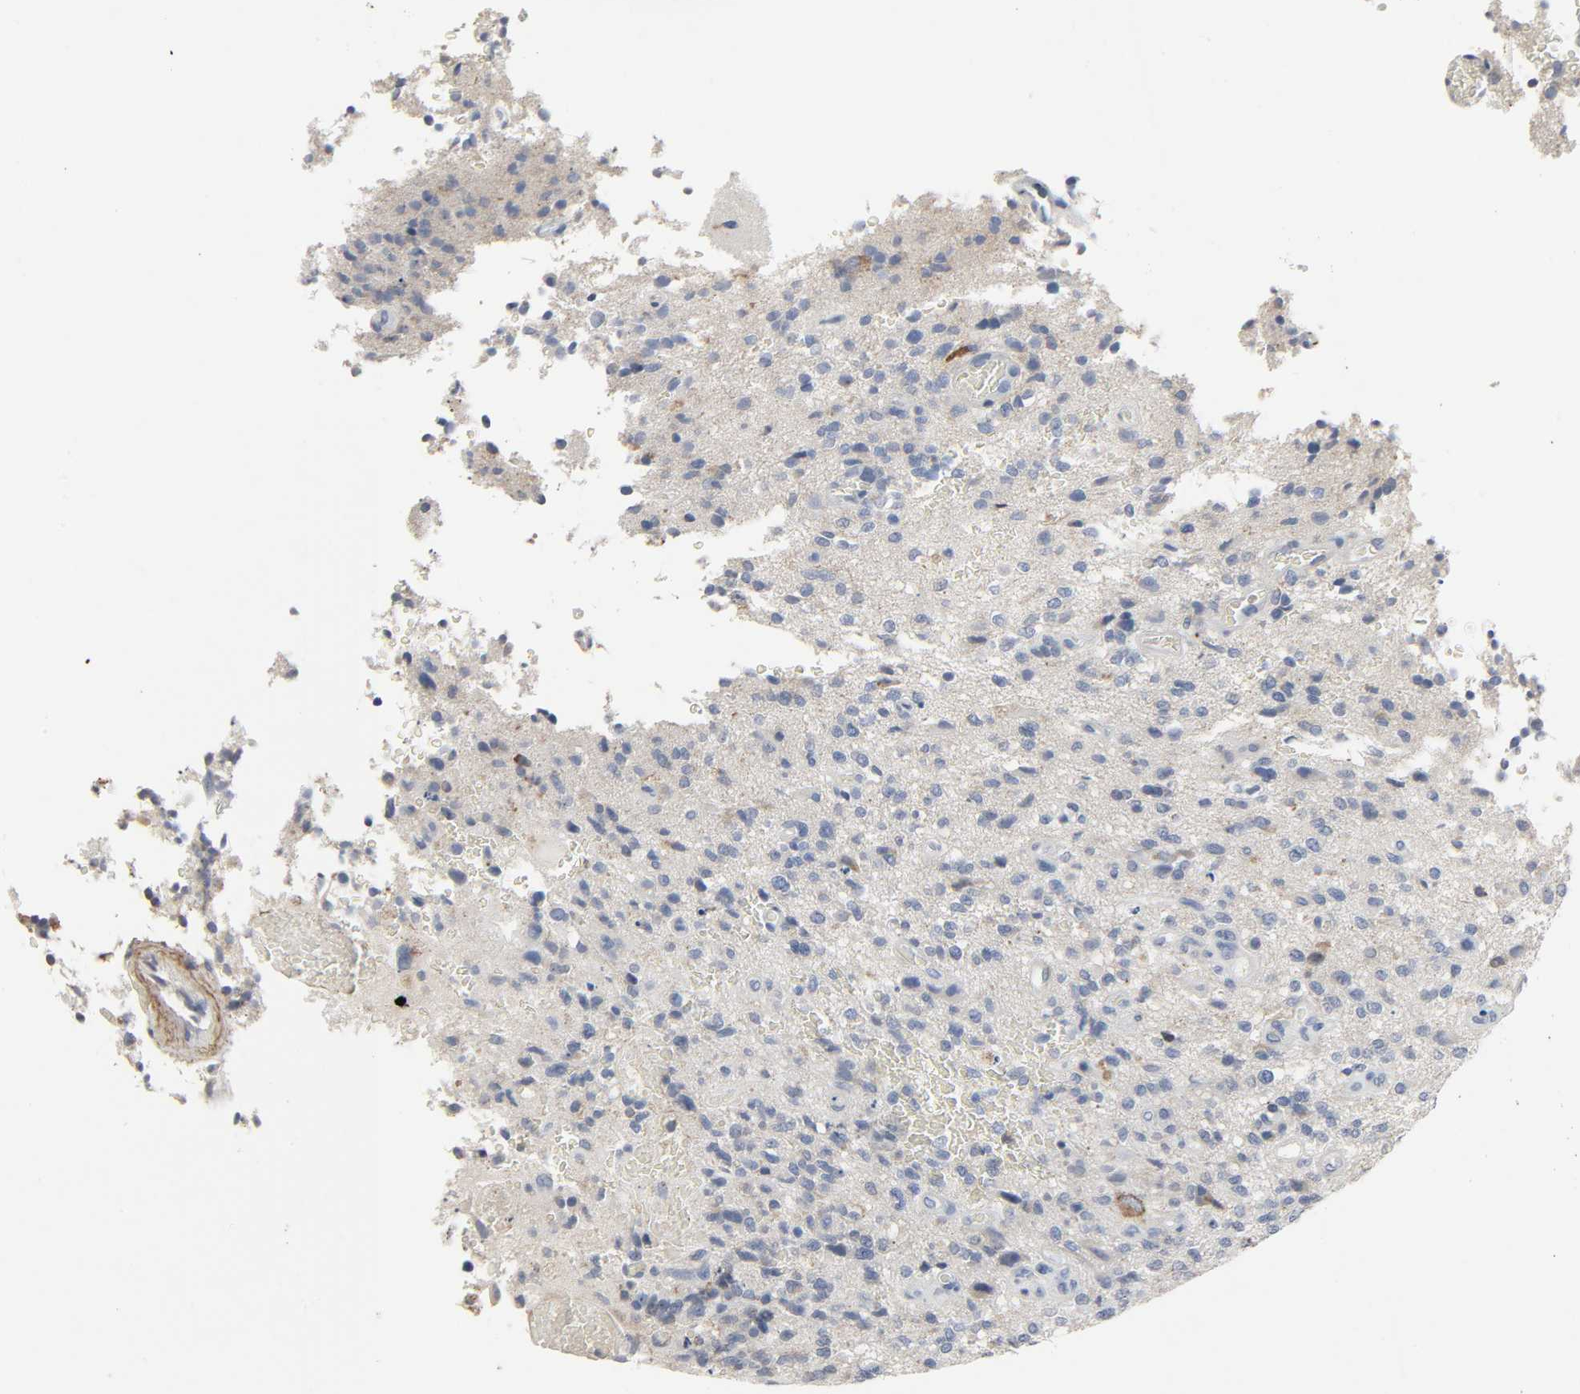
{"staining": {"intensity": "weak", "quantity": "<25%", "location": "cytoplasmic/membranous"}, "tissue": "glioma", "cell_type": "Tumor cells", "image_type": "cancer", "snomed": [{"axis": "morphology", "description": "Normal tissue, NOS"}, {"axis": "morphology", "description": "Glioma, malignant, High grade"}, {"axis": "topography", "description": "Cerebral cortex"}], "caption": "Immunohistochemistry photomicrograph of neoplastic tissue: human malignant glioma (high-grade) stained with DAB (3,3'-diaminobenzidine) reveals no significant protein staining in tumor cells. (Brightfield microscopy of DAB IHC at high magnification).", "gene": "FBLN5", "patient": {"sex": "male", "age": 75}}